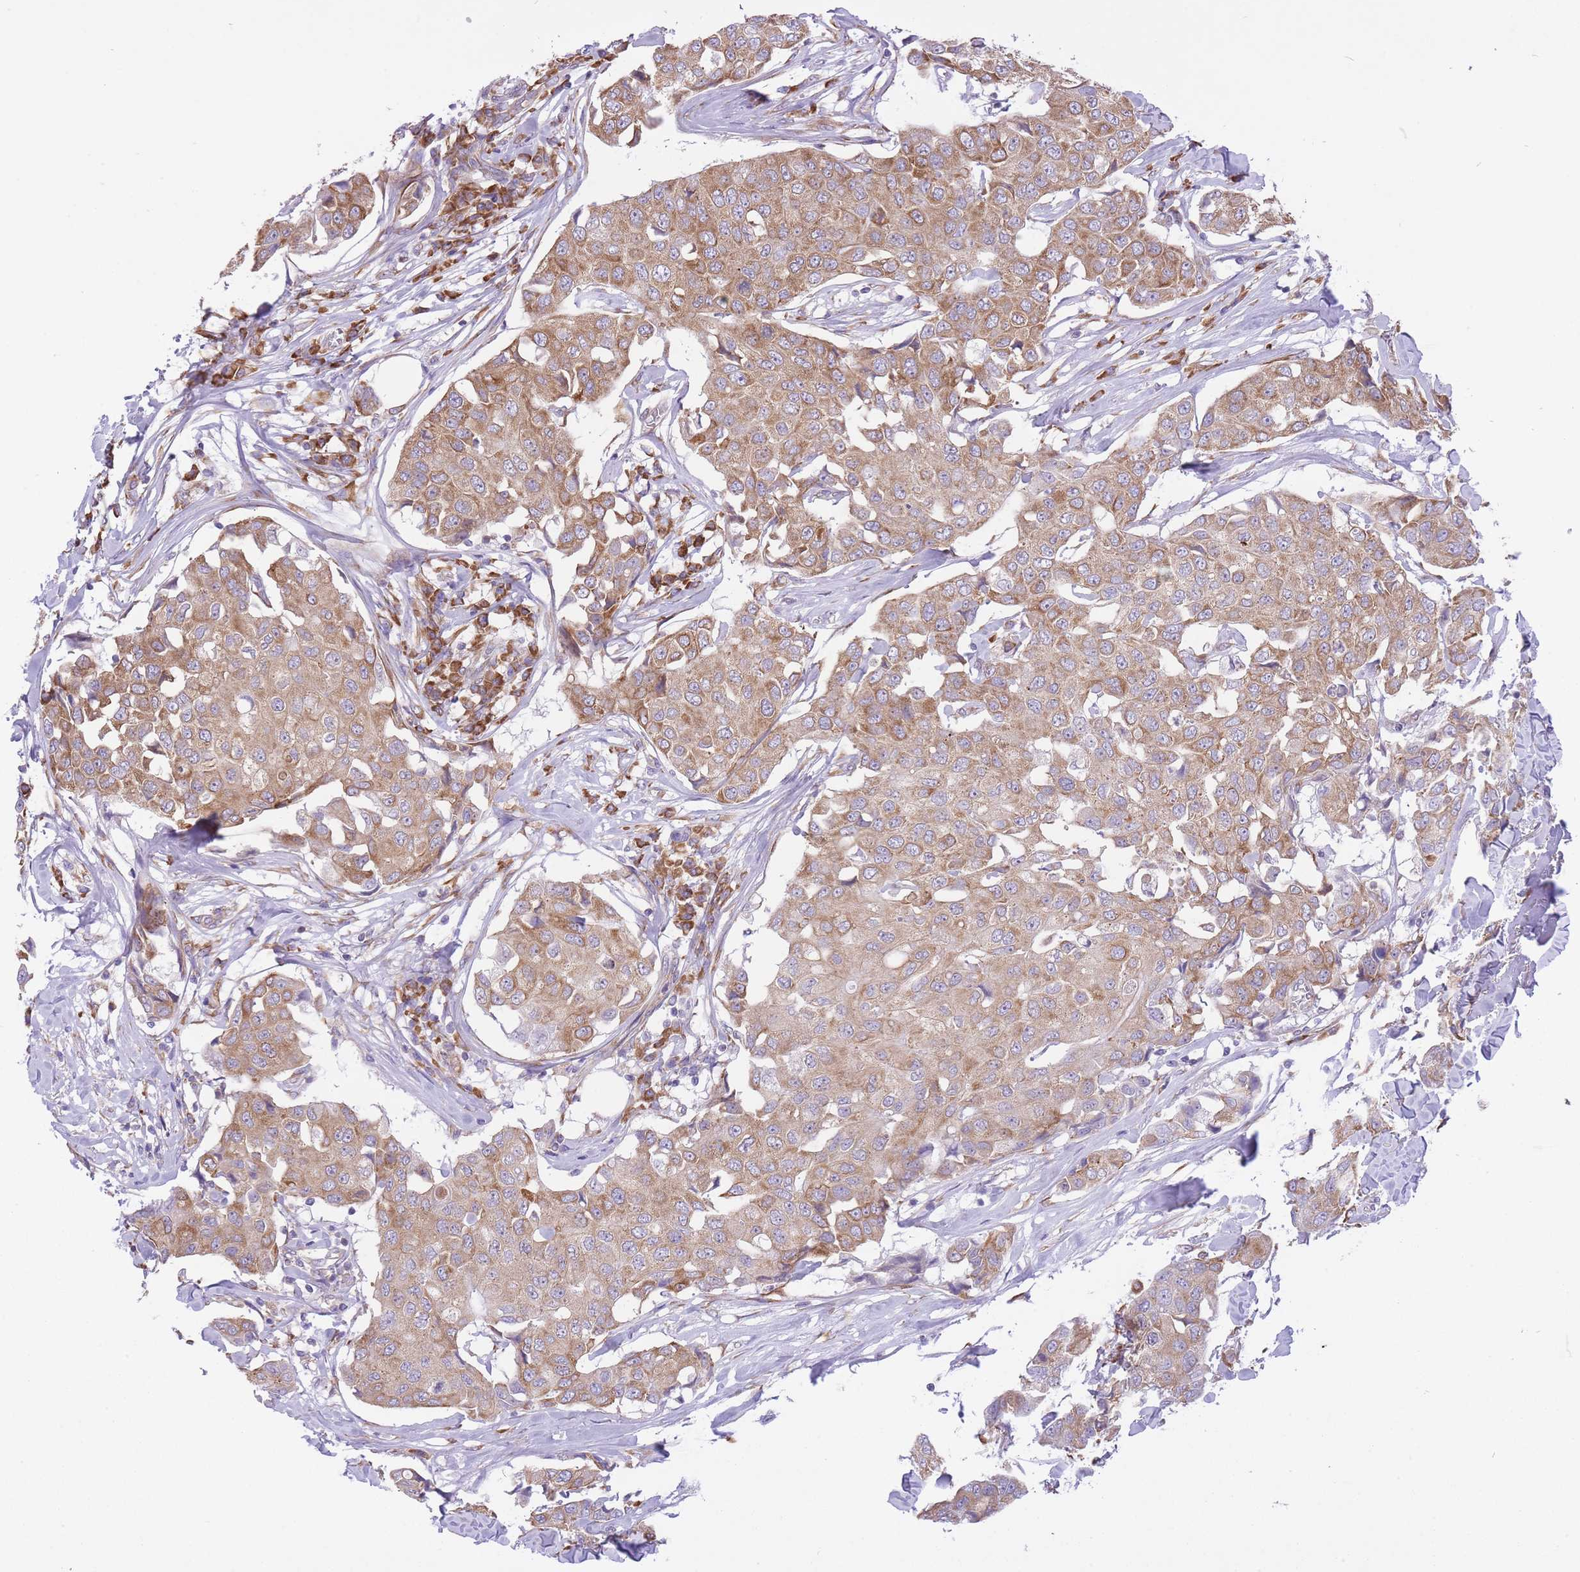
{"staining": {"intensity": "moderate", "quantity": ">75%", "location": "cytoplasmic/membranous"}, "tissue": "breast cancer", "cell_type": "Tumor cells", "image_type": "cancer", "snomed": [{"axis": "morphology", "description": "Duct carcinoma"}, {"axis": "topography", "description": "Breast"}], "caption": "There is medium levels of moderate cytoplasmic/membranous staining in tumor cells of breast intraductal carcinoma, as demonstrated by immunohistochemical staining (brown color).", "gene": "ZNF501", "patient": {"sex": "female", "age": 80}}